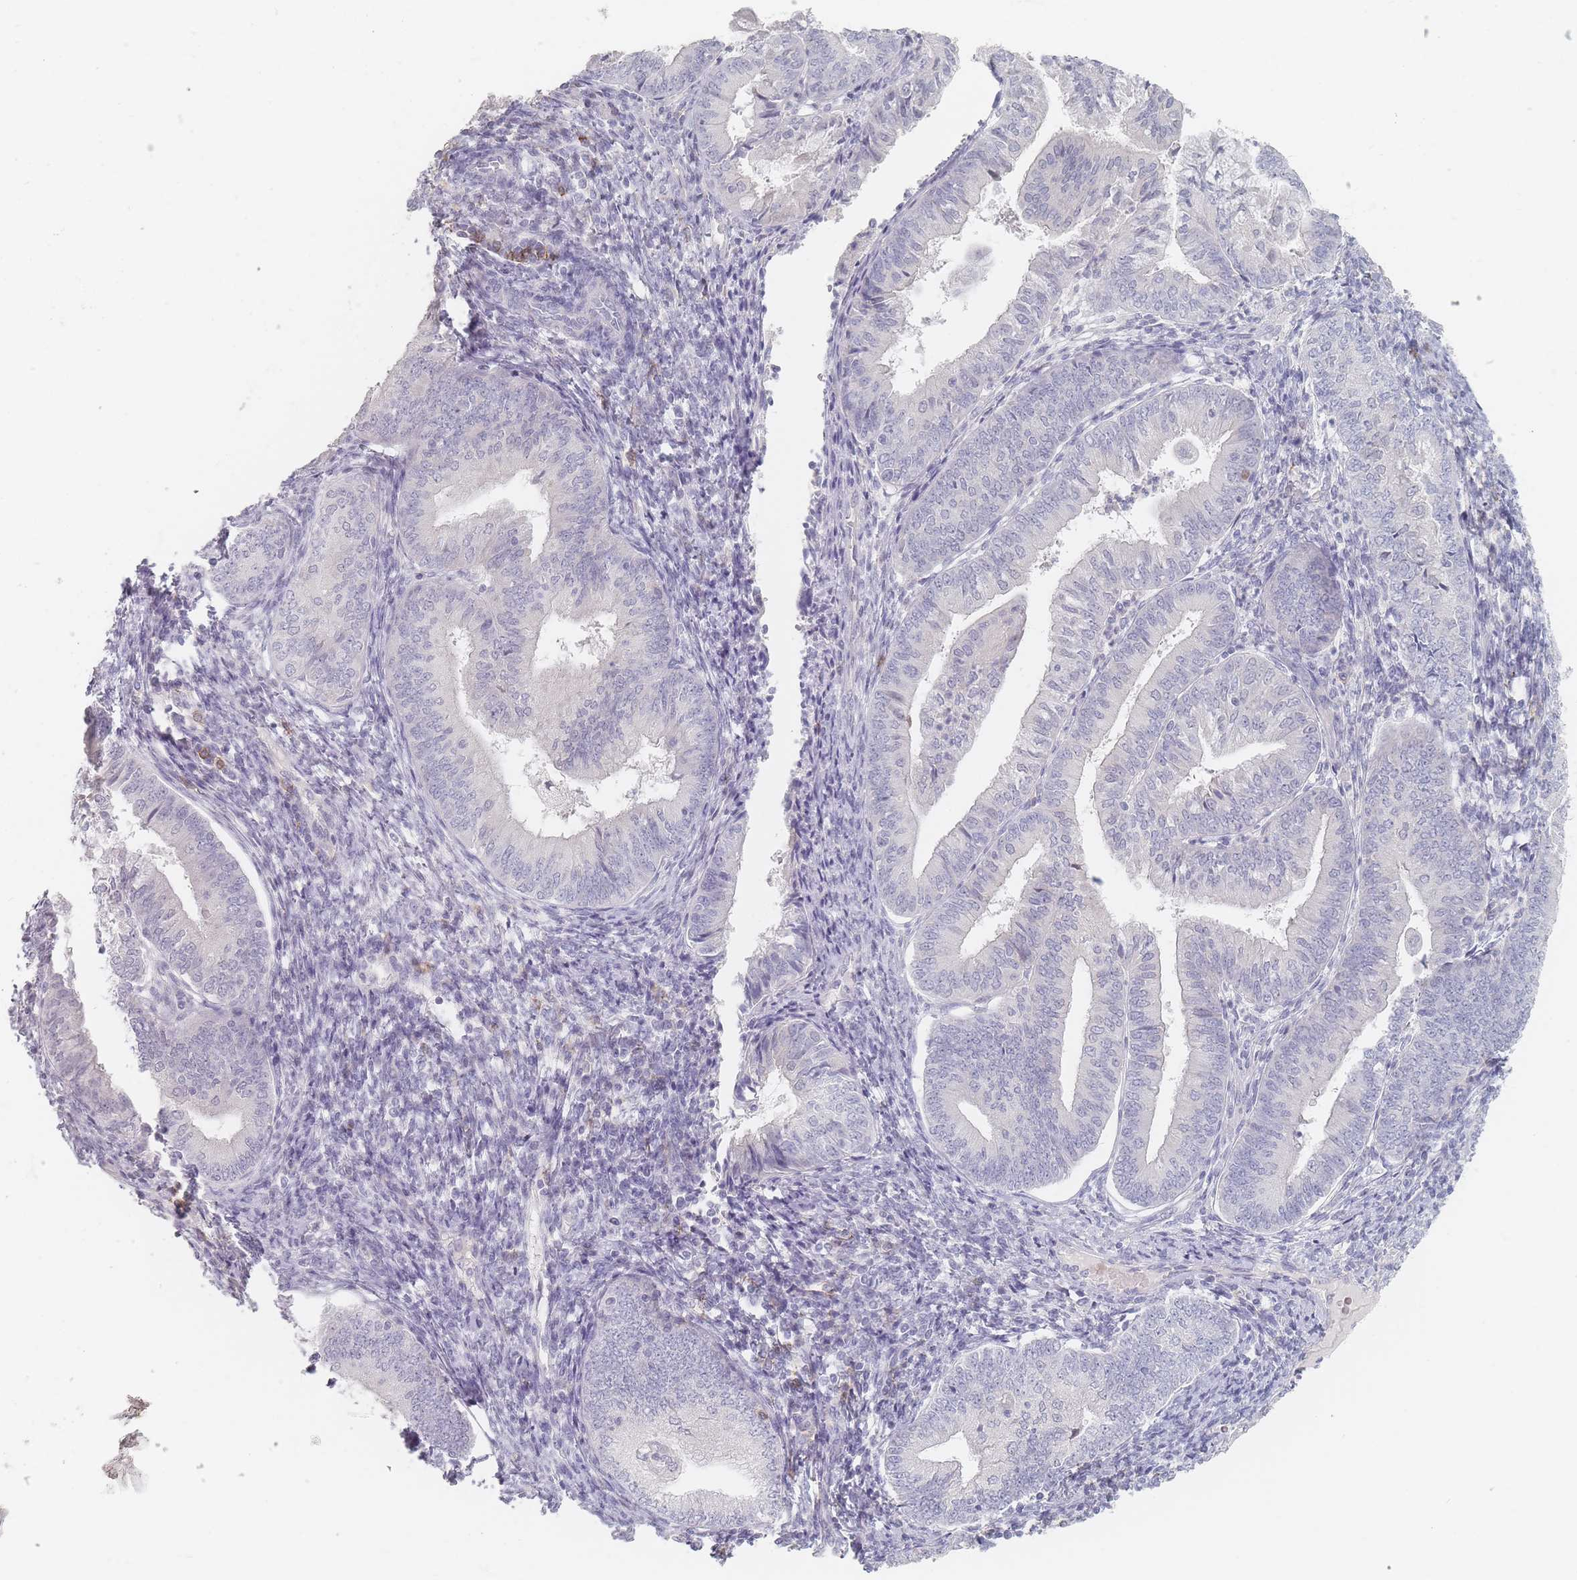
{"staining": {"intensity": "negative", "quantity": "none", "location": "none"}, "tissue": "endometrial cancer", "cell_type": "Tumor cells", "image_type": "cancer", "snomed": [{"axis": "morphology", "description": "Adenocarcinoma, NOS"}, {"axis": "topography", "description": "Endometrium"}], "caption": "Endometrial adenocarcinoma was stained to show a protein in brown. There is no significant positivity in tumor cells.", "gene": "CD37", "patient": {"sex": "female", "age": 55}}